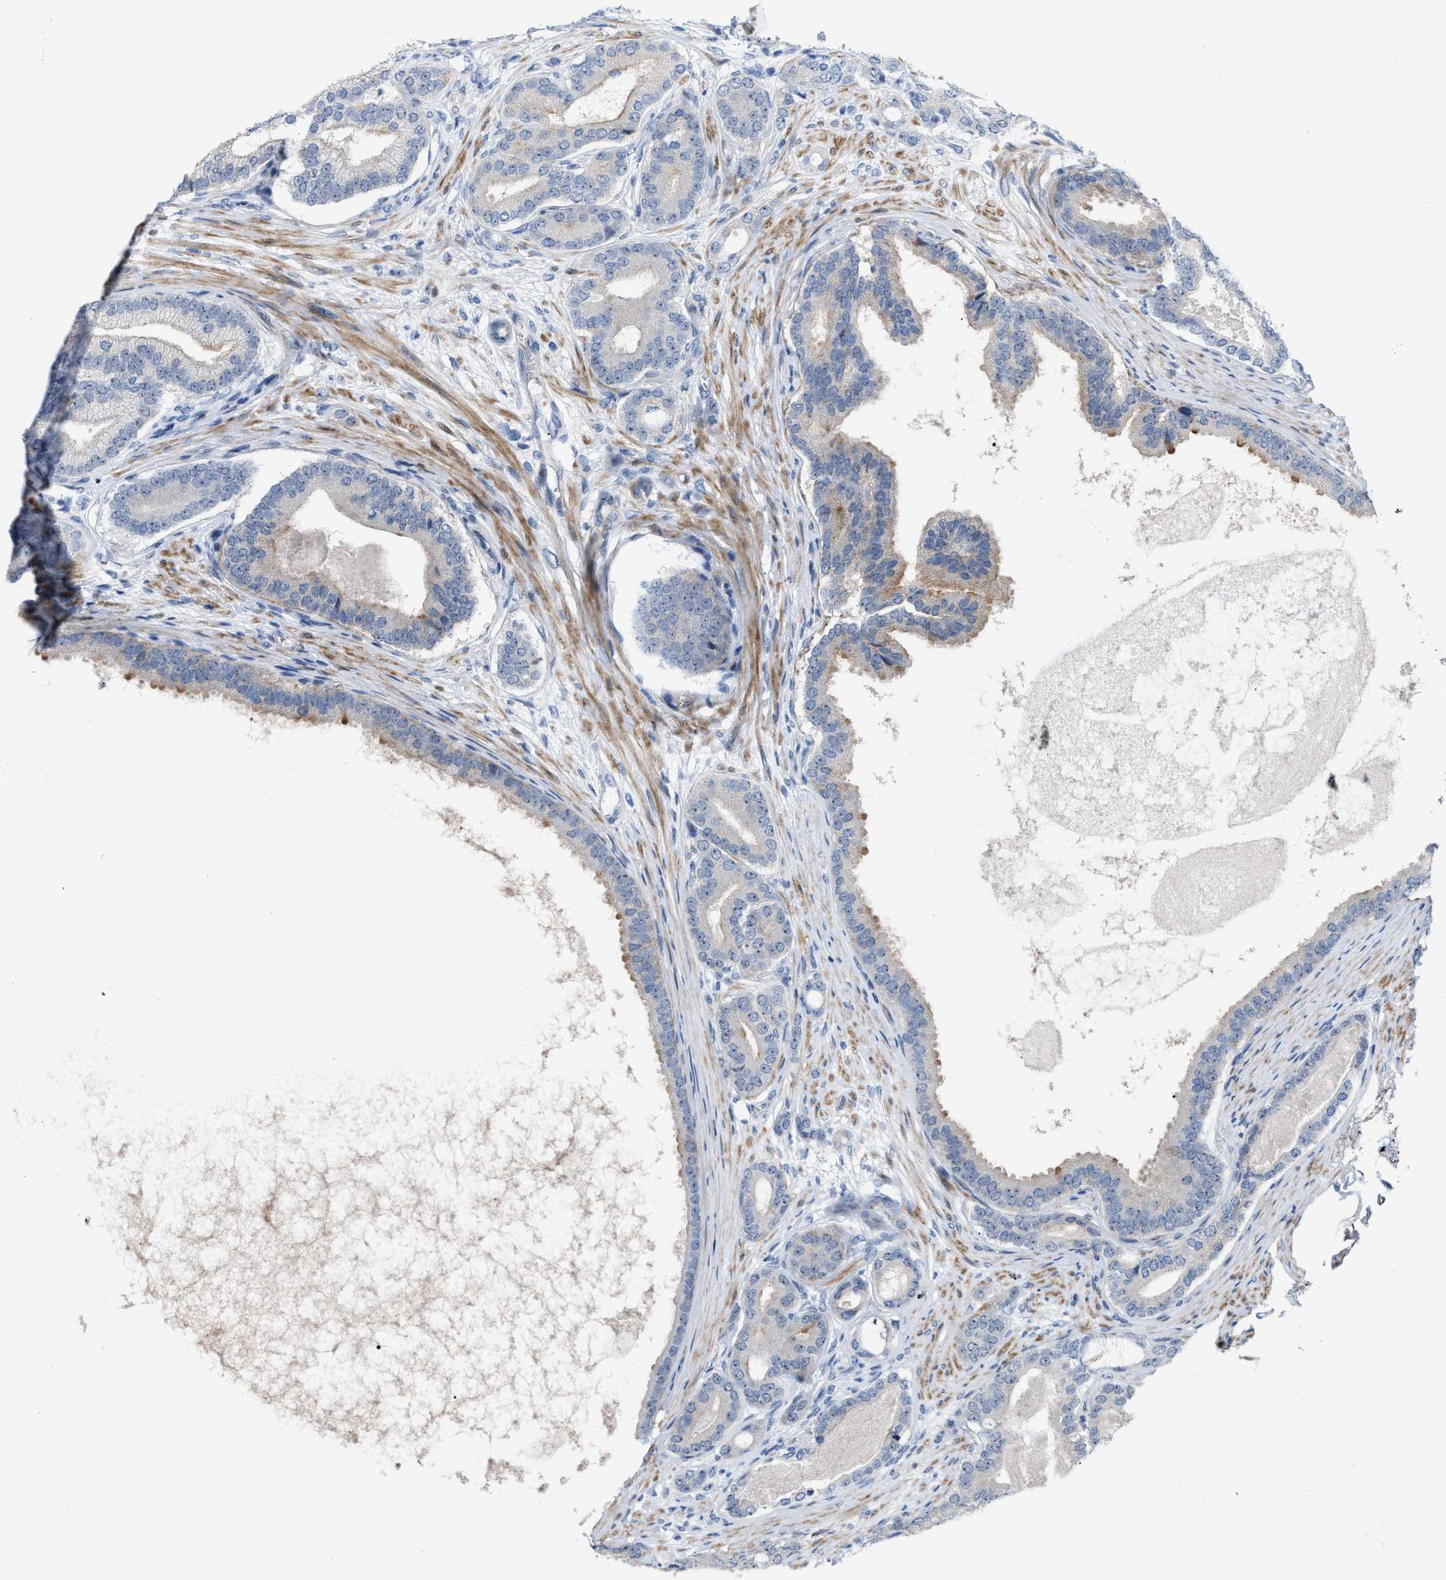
{"staining": {"intensity": "weak", "quantity": "<25%", "location": "nuclear"}, "tissue": "prostate cancer", "cell_type": "Tumor cells", "image_type": "cancer", "snomed": [{"axis": "morphology", "description": "Adenocarcinoma, High grade"}, {"axis": "topography", "description": "Prostate"}], "caption": "The immunohistochemistry micrograph has no significant positivity in tumor cells of prostate adenocarcinoma (high-grade) tissue. (Stains: DAB (3,3'-diaminobenzidine) immunohistochemistry (IHC) with hematoxylin counter stain, Microscopy: brightfield microscopy at high magnification).", "gene": "POLR1F", "patient": {"sex": "male", "age": 60}}